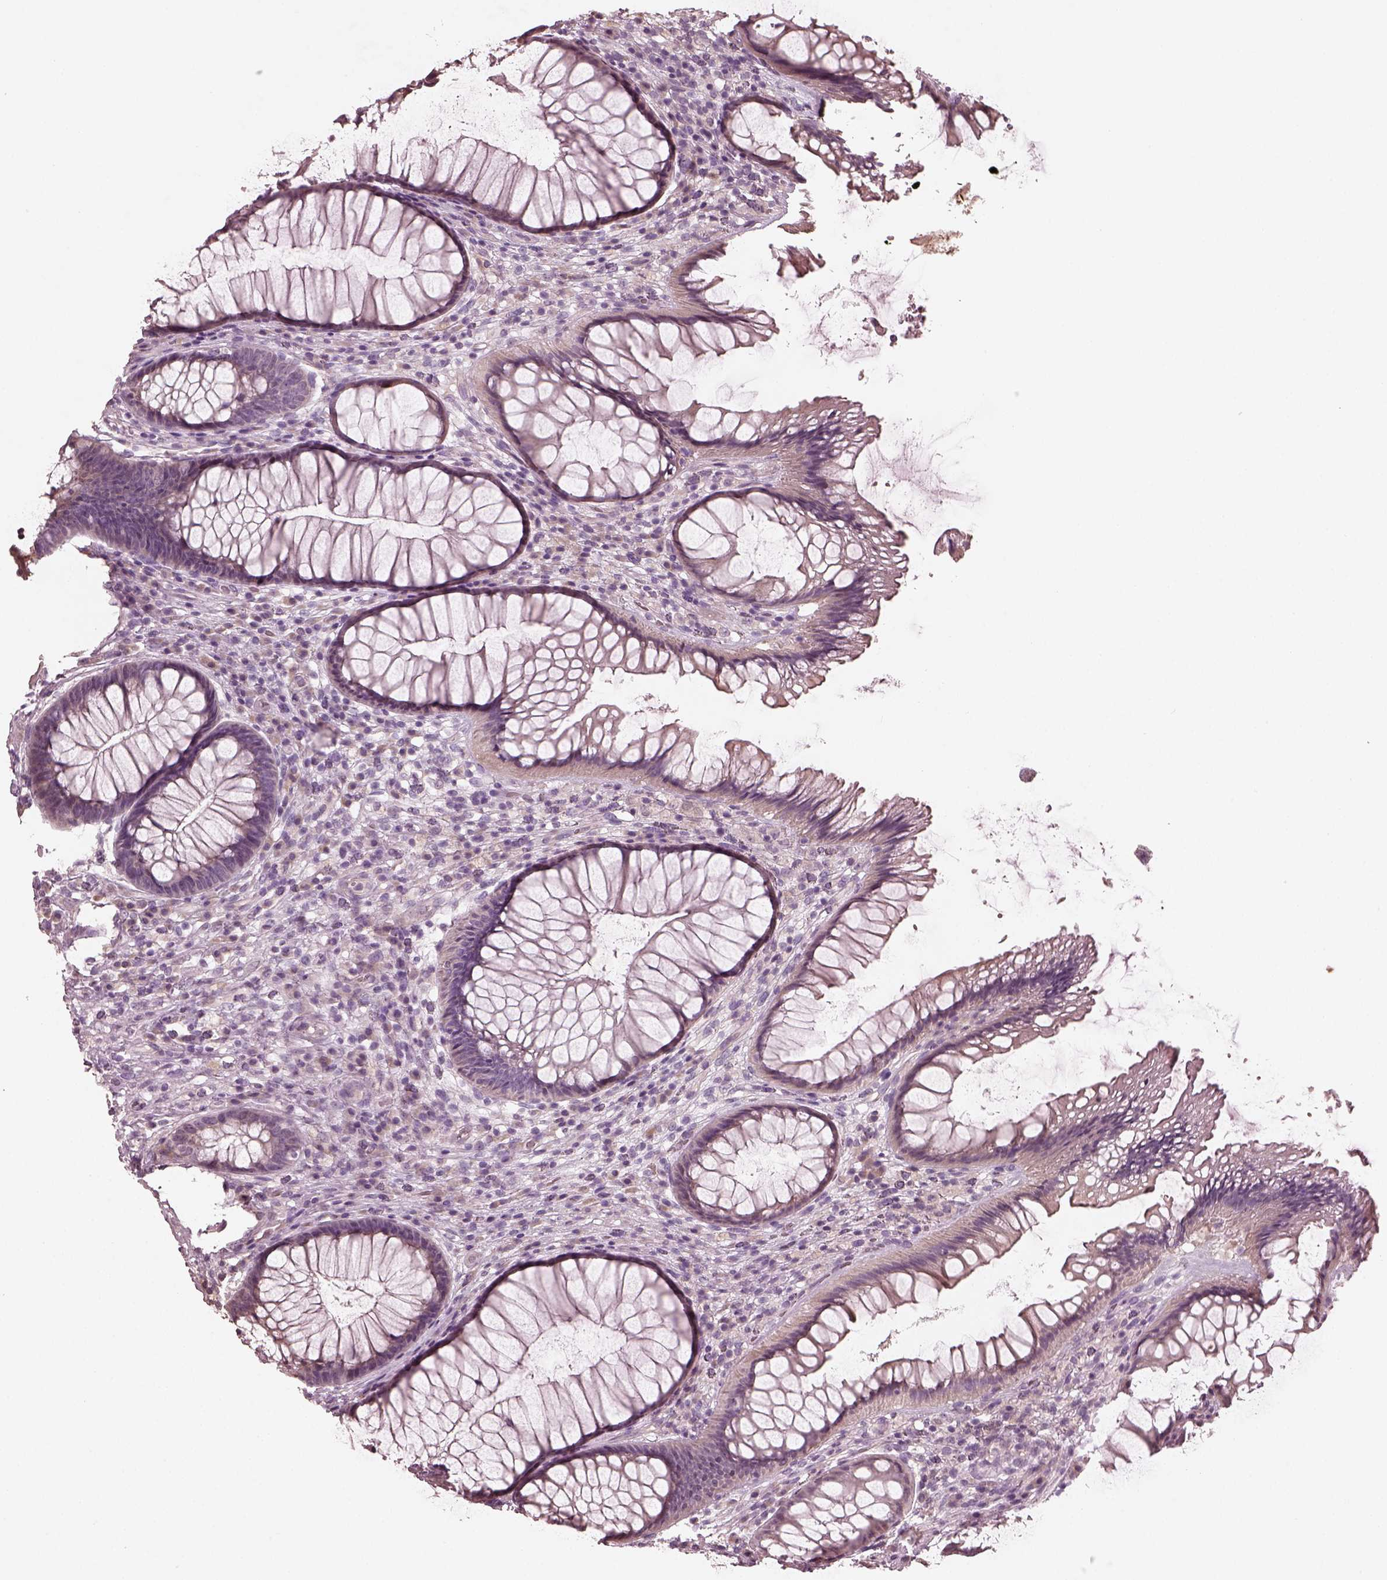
{"staining": {"intensity": "negative", "quantity": "none", "location": "none"}, "tissue": "rectum", "cell_type": "Glandular cells", "image_type": "normal", "snomed": [{"axis": "morphology", "description": "Normal tissue, NOS"}, {"axis": "topography", "description": "Smooth muscle"}, {"axis": "topography", "description": "Rectum"}], "caption": "Immunohistochemistry histopathology image of normal rectum stained for a protein (brown), which shows no staining in glandular cells.", "gene": "OPTC", "patient": {"sex": "male", "age": 53}}